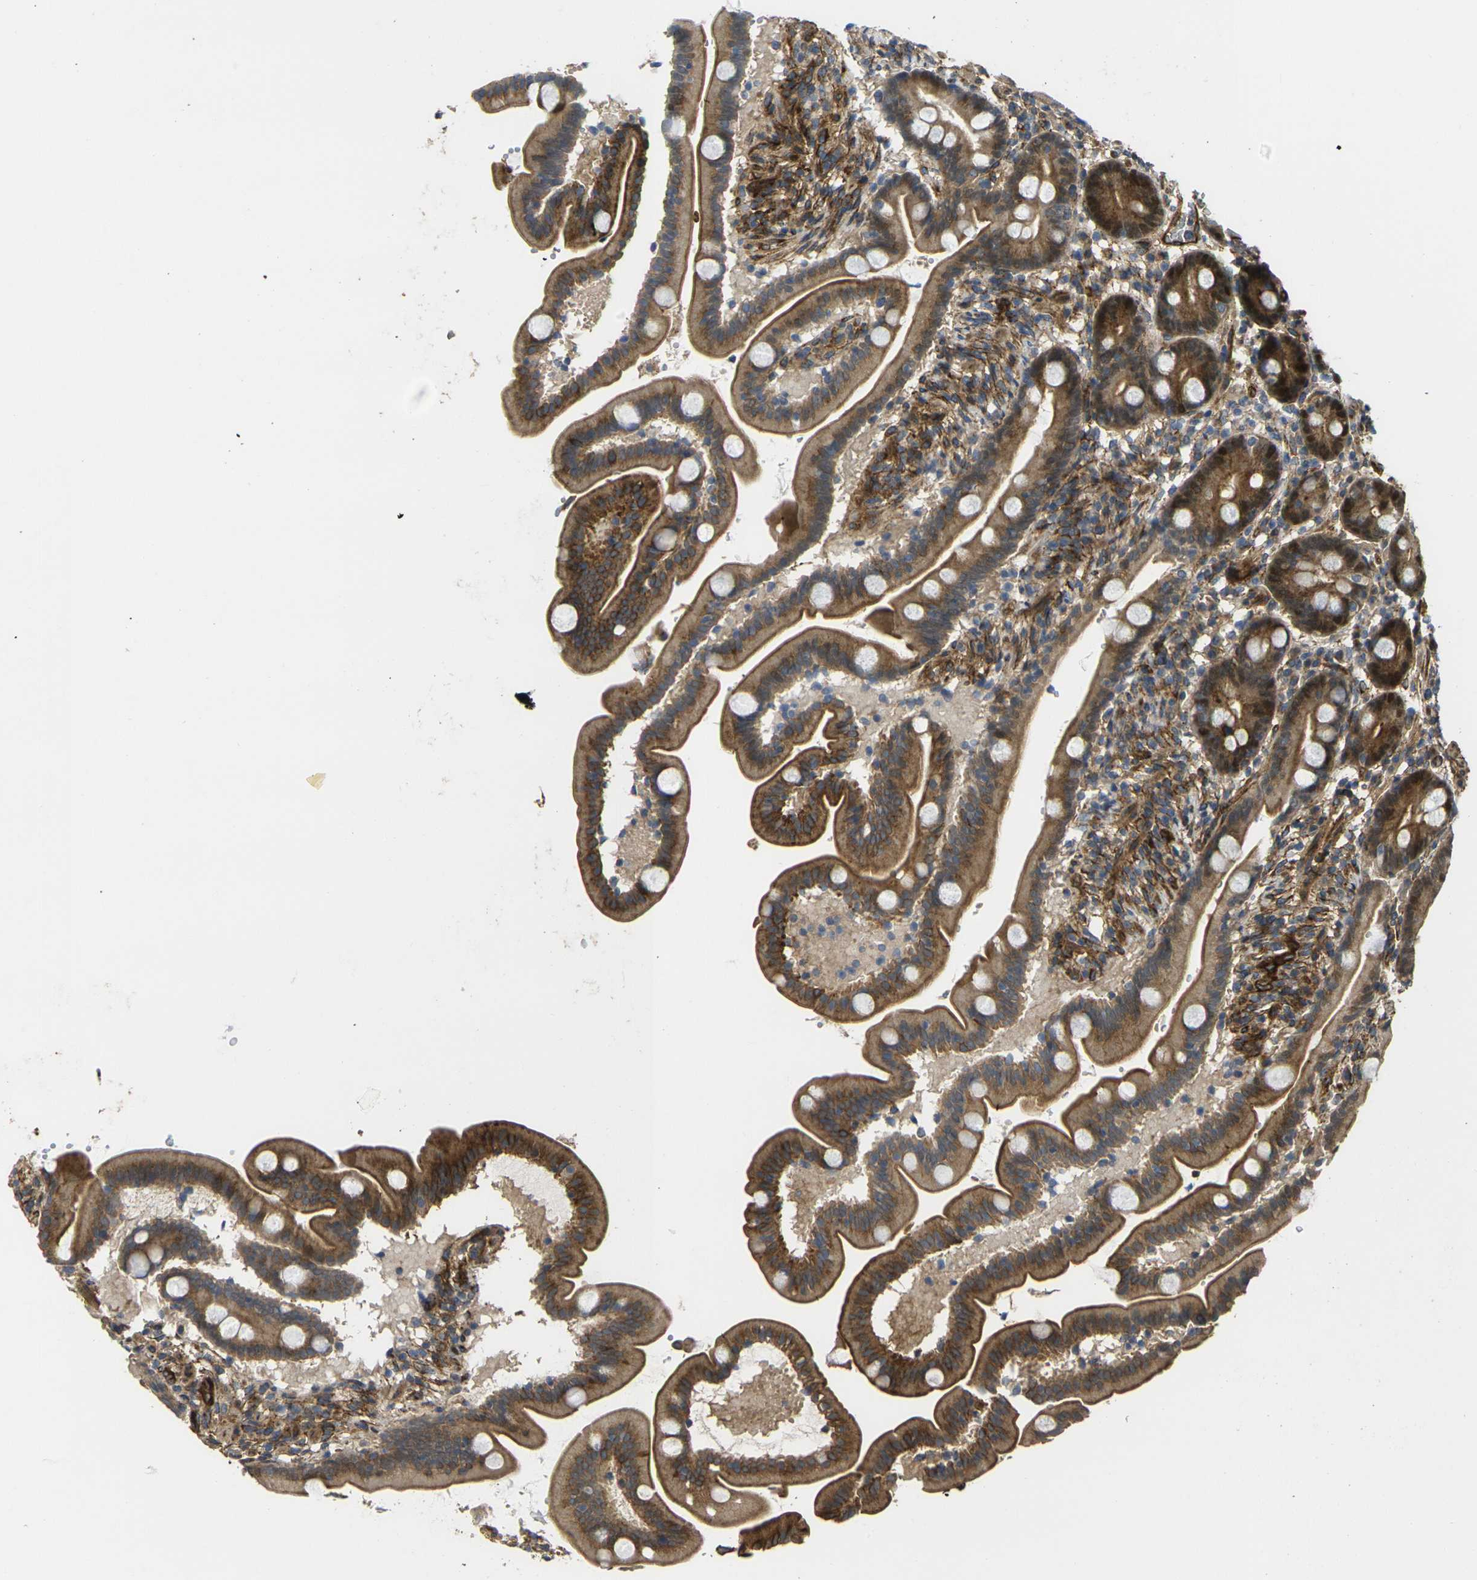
{"staining": {"intensity": "strong", "quantity": ">75%", "location": "cytoplasmic/membranous,nuclear"}, "tissue": "duodenum", "cell_type": "Glandular cells", "image_type": "normal", "snomed": [{"axis": "morphology", "description": "Normal tissue, NOS"}, {"axis": "topography", "description": "Duodenum"}], "caption": "Immunohistochemical staining of benign human duodenum displays strong cytoplasmic/membranous,nuclear protein staining in approximately >75% of glandular cells. (brown staining indicates protein expression, while blue staining denotes nuclei).", "gene": "ECE1", "patient": {"sex": "male", "age": 54}}